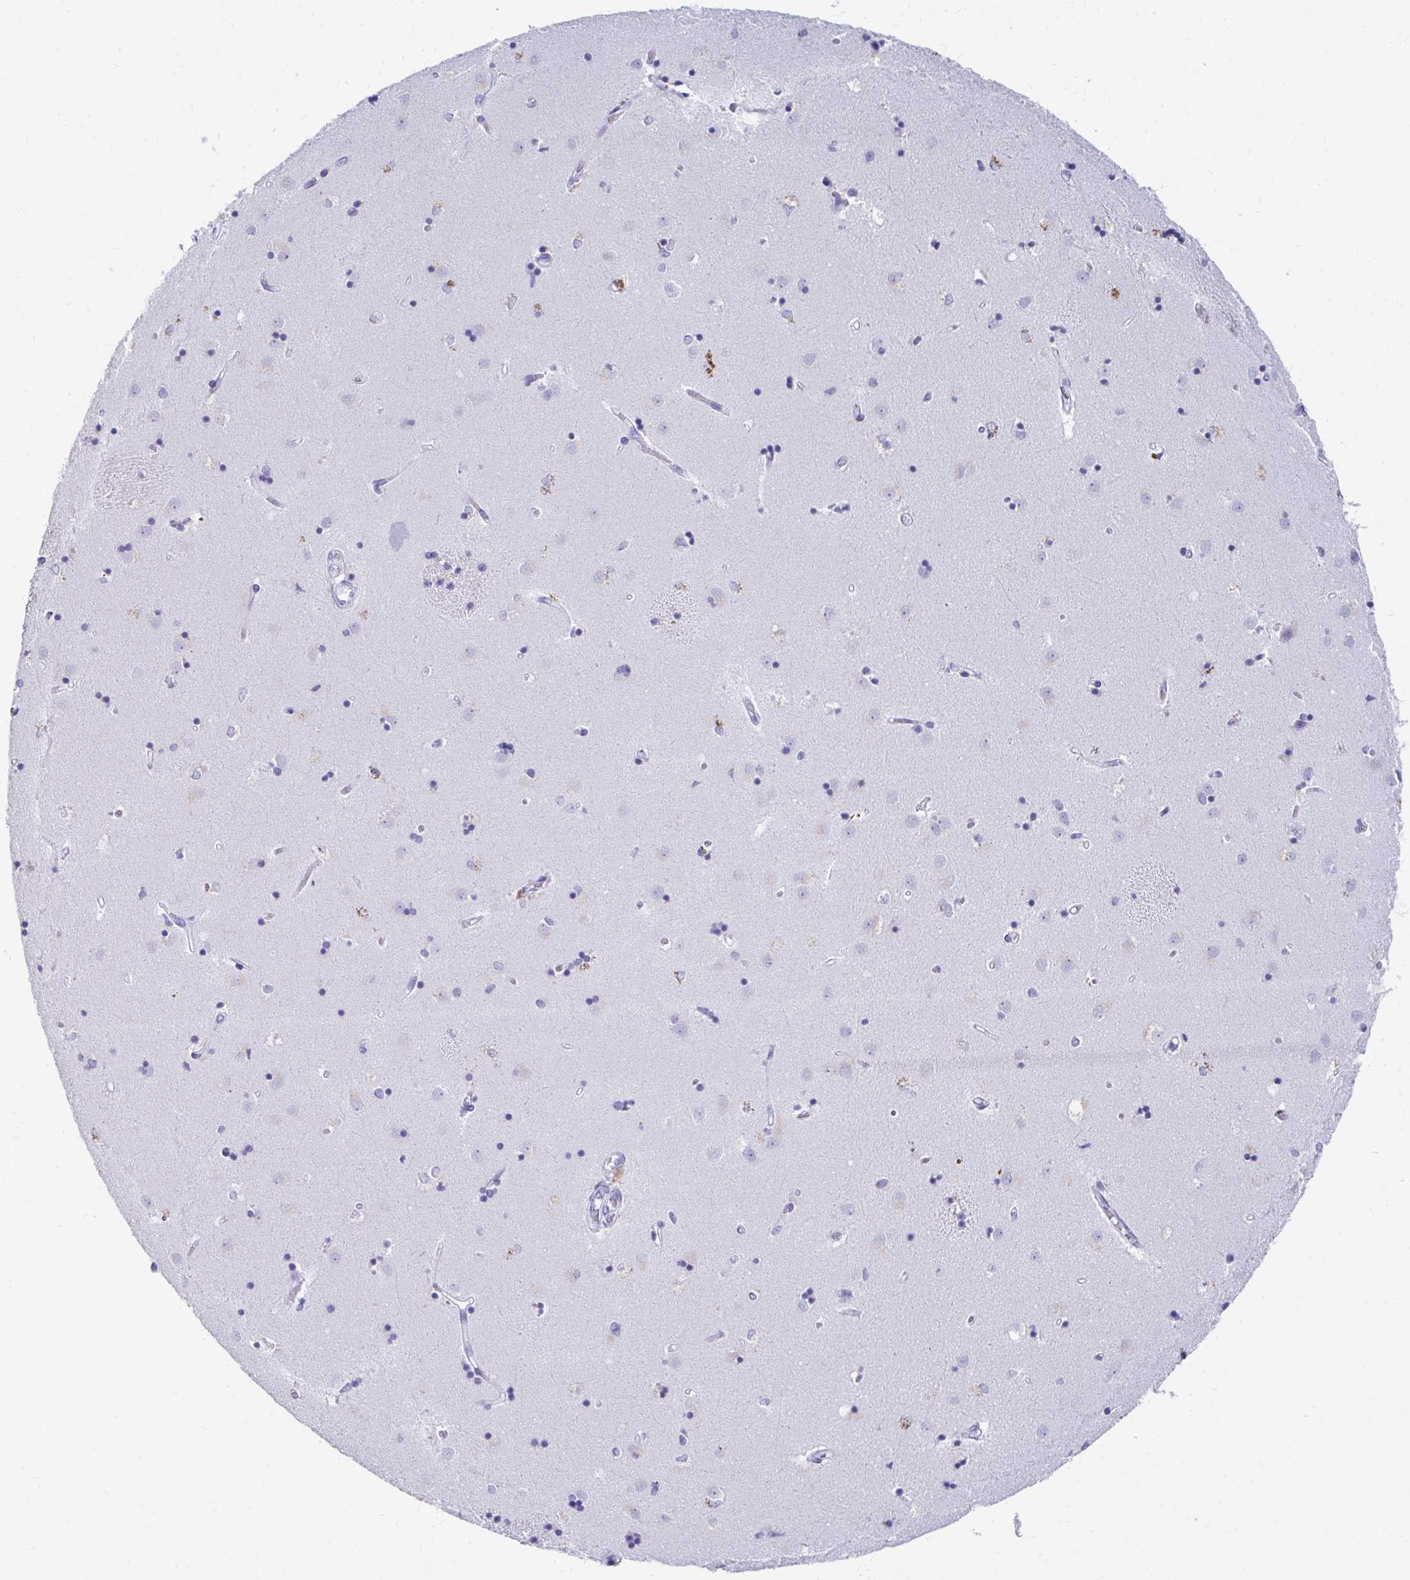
{"staining": {"intensity": "negative", "quantity": "none", "location": "none"}, "tissue": "caudate", "cell_type": "Glial cells", "image_type": "normal", "snomed": [{"axis": "morphology", "description": "Normal tissue, NOS"}, {"axis": "topography", "description": "Lateral ventricle wall"}], "caption": "Human caudate stained for a protein using IHC displays no staining in glial cells.", "gene": "DPEP3", "patient": {"sex": "male", "age": 54}}